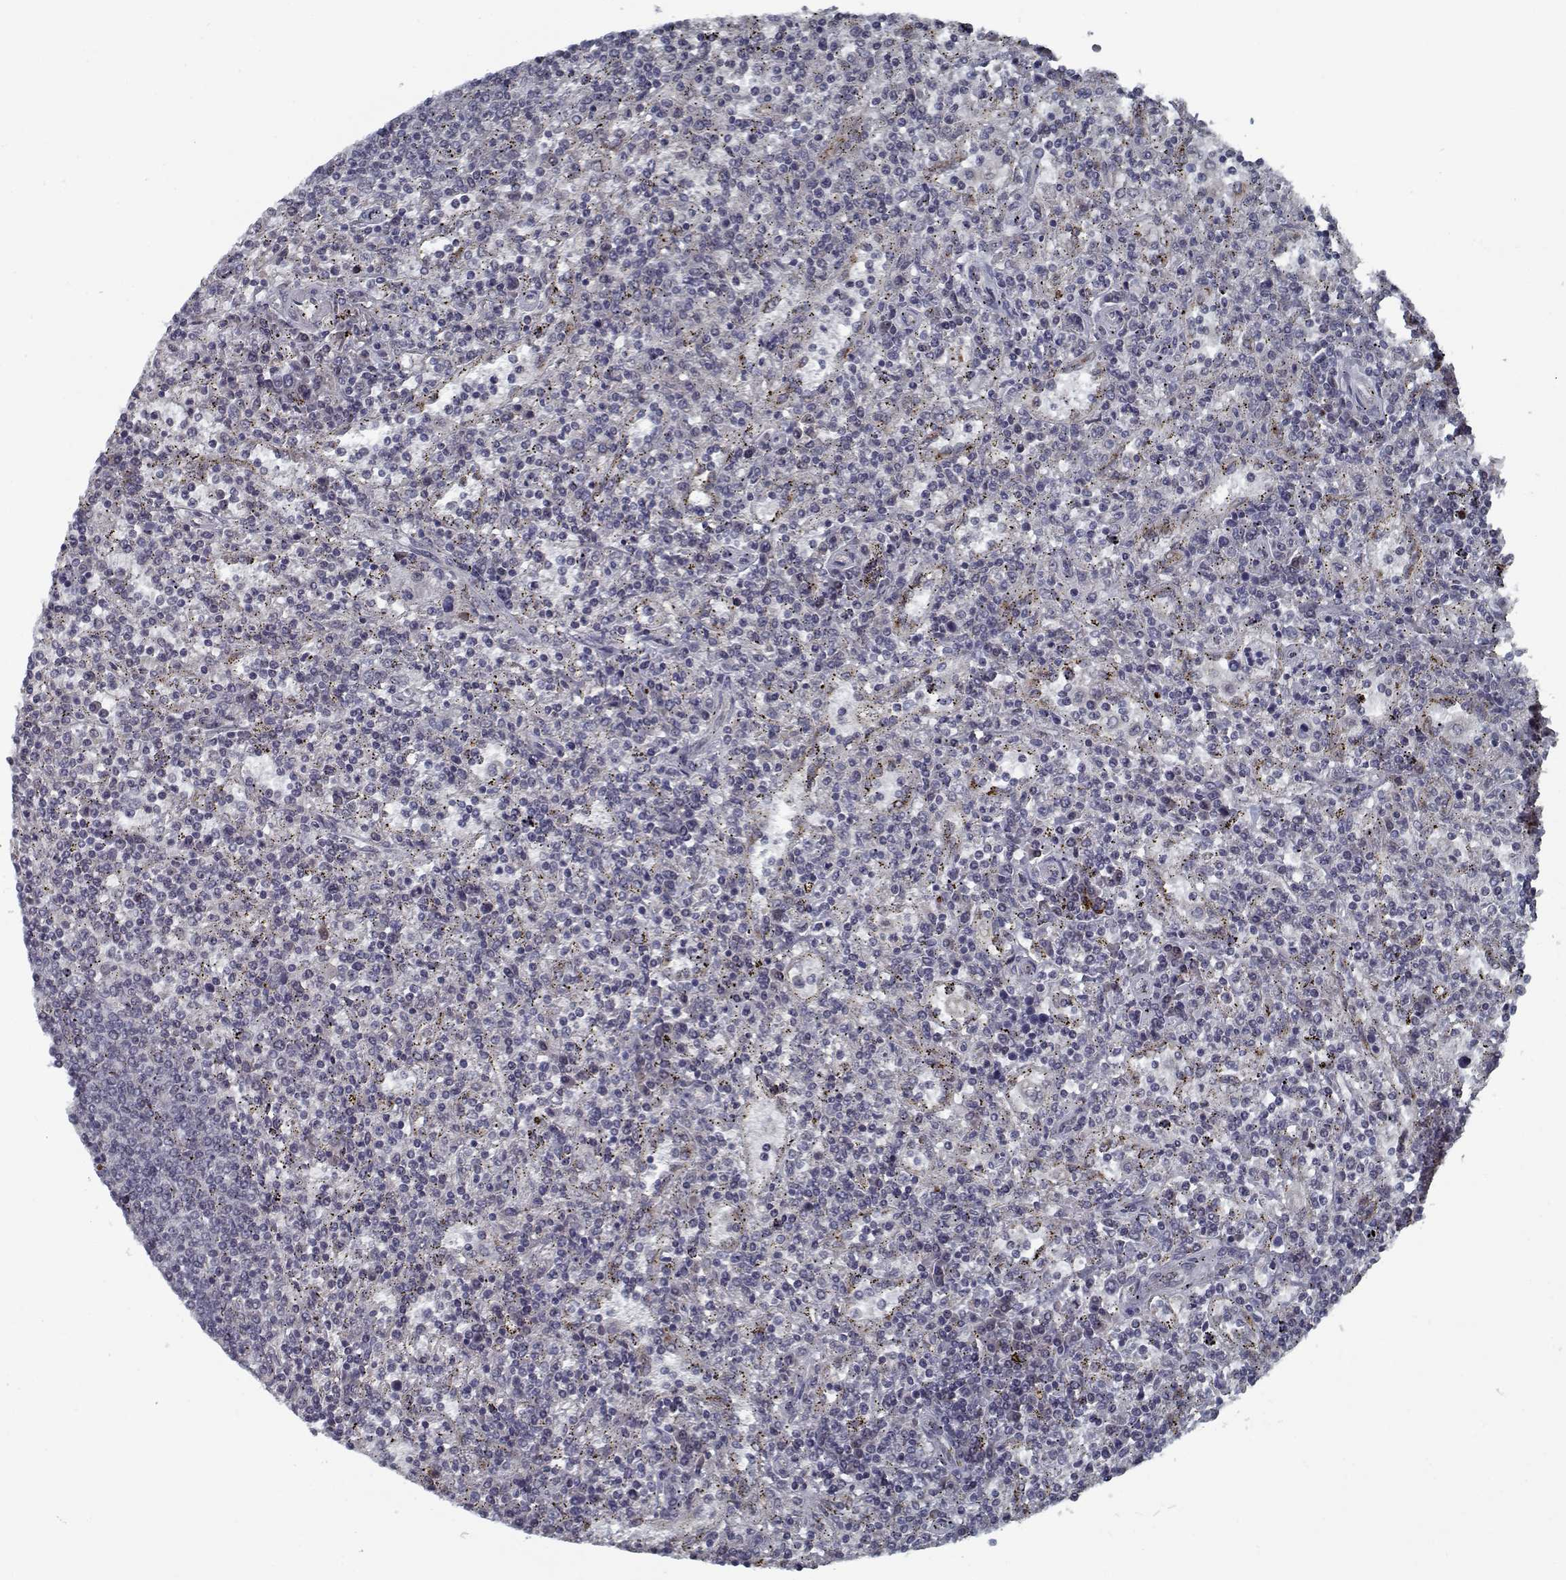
{"staining": {"intensity": "negative", "quantity": "none", "location": "none"}, "tissue": "lymphoma", "cell_type": "Tumor cells", "image_type": "cancer", "snomed": [{"axis": "morphology", "description": "Malignant lymphoma, non-Hodgkin's type, Low grade"}, {"axis": "topography", "description": "Spleen"}], "caption": "Immunohistochemical staining of human malignant lymphoma, non-Hodgkin's type (low-grade) exhibits no significant positivity in tumor cells.", "gene": "NLK", "patient": {"sex": "male", "age": 62}}